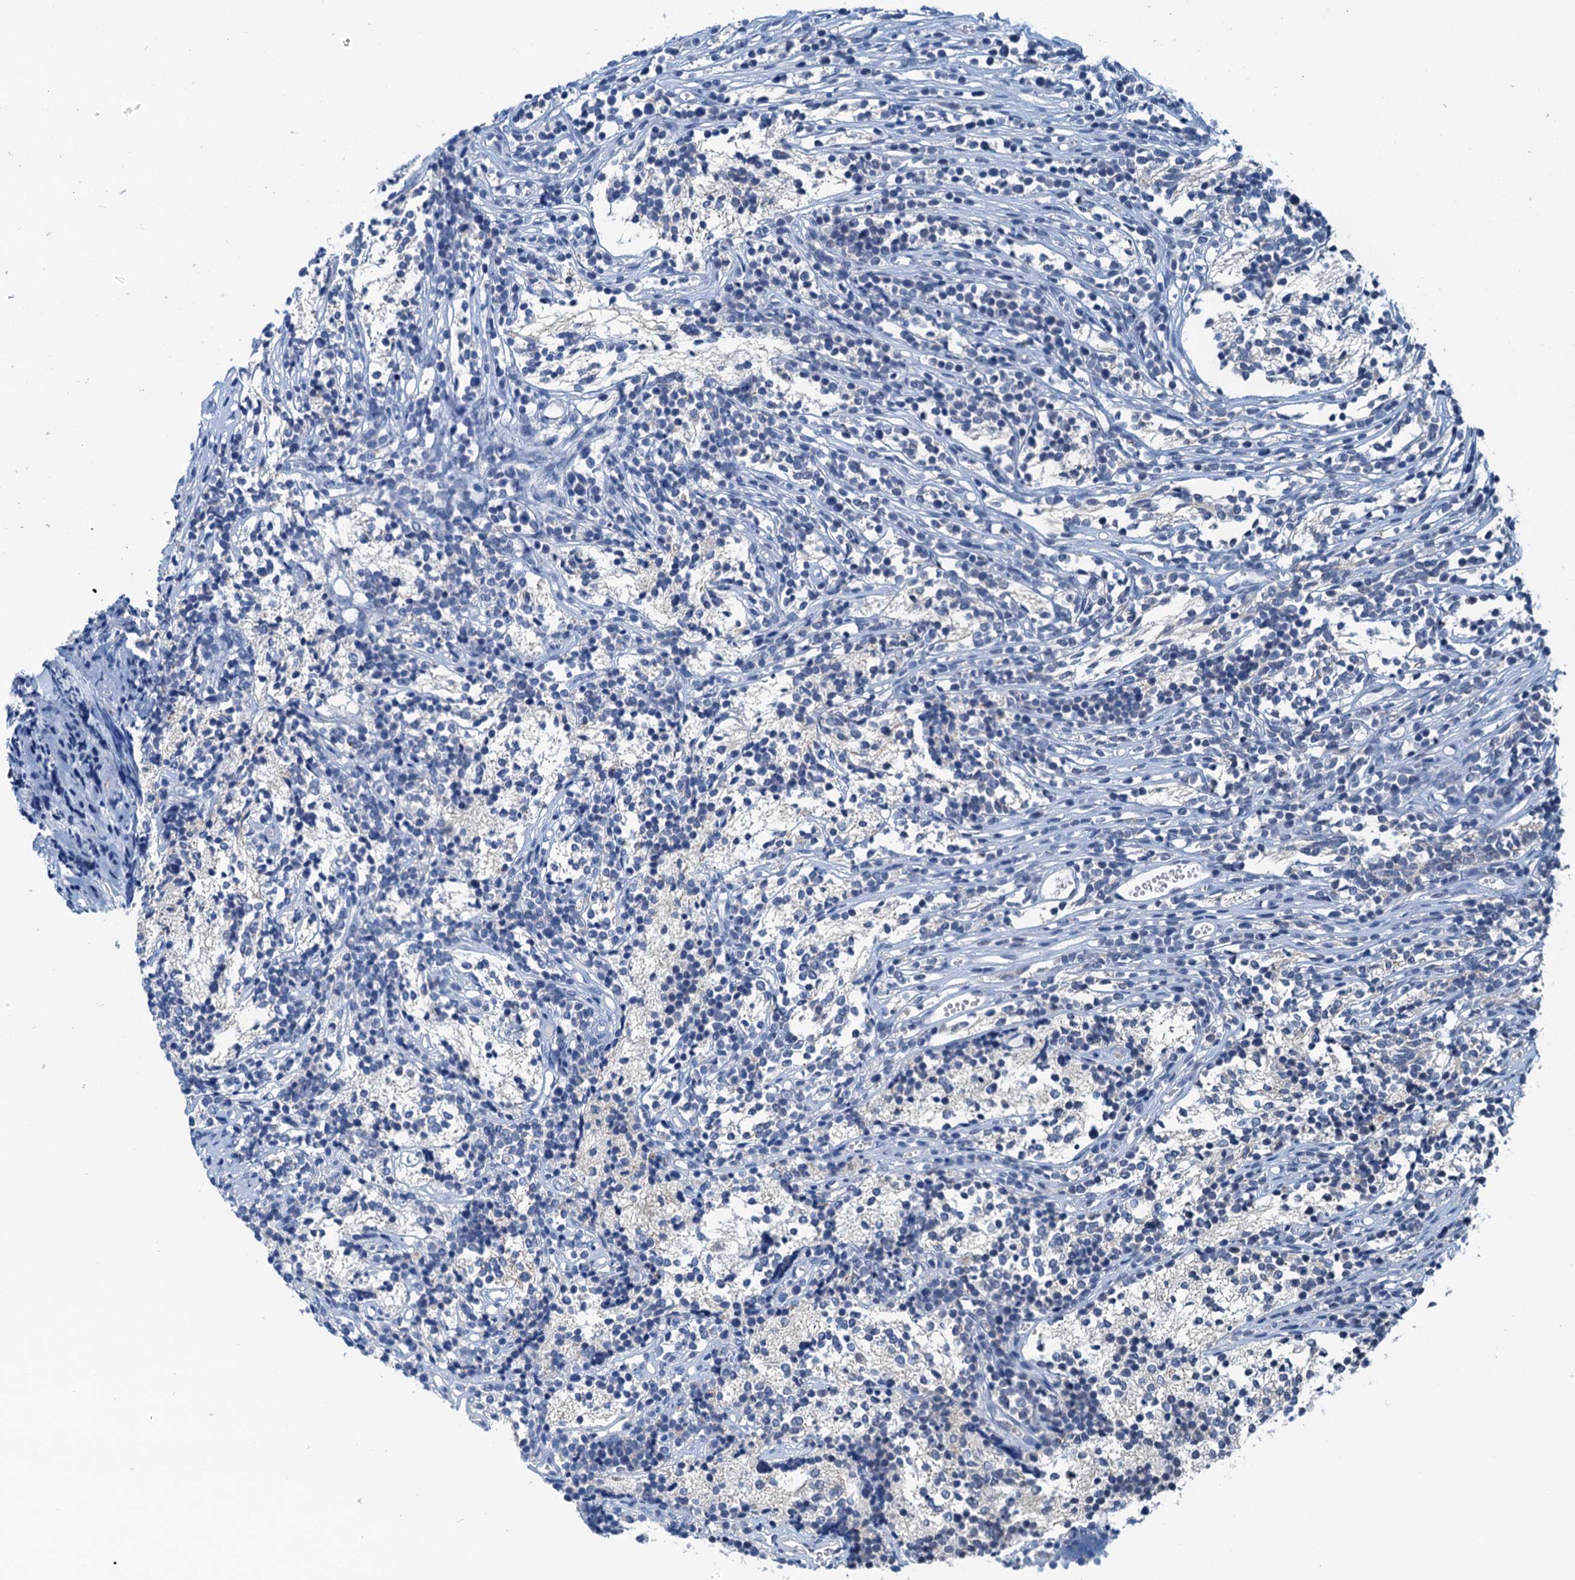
{"staining": {"intensity": "negative", "quantity": "none", "location": "none"}, "tissue": "glioma", "cell_type": "Tumor cells", "image_type": "cancer", "snomed": [{"axis": "morphology", "description": "Glioma, malignant, Low grade"}, {"axis": "topography", "description": "Brain"}], "caption": "The immunohistochemistry (IHC) image has no significant staining in tumor cells of glioma tissue.", "gene": "SHLD1", "patient": {"sex": "female", "age": 1}}